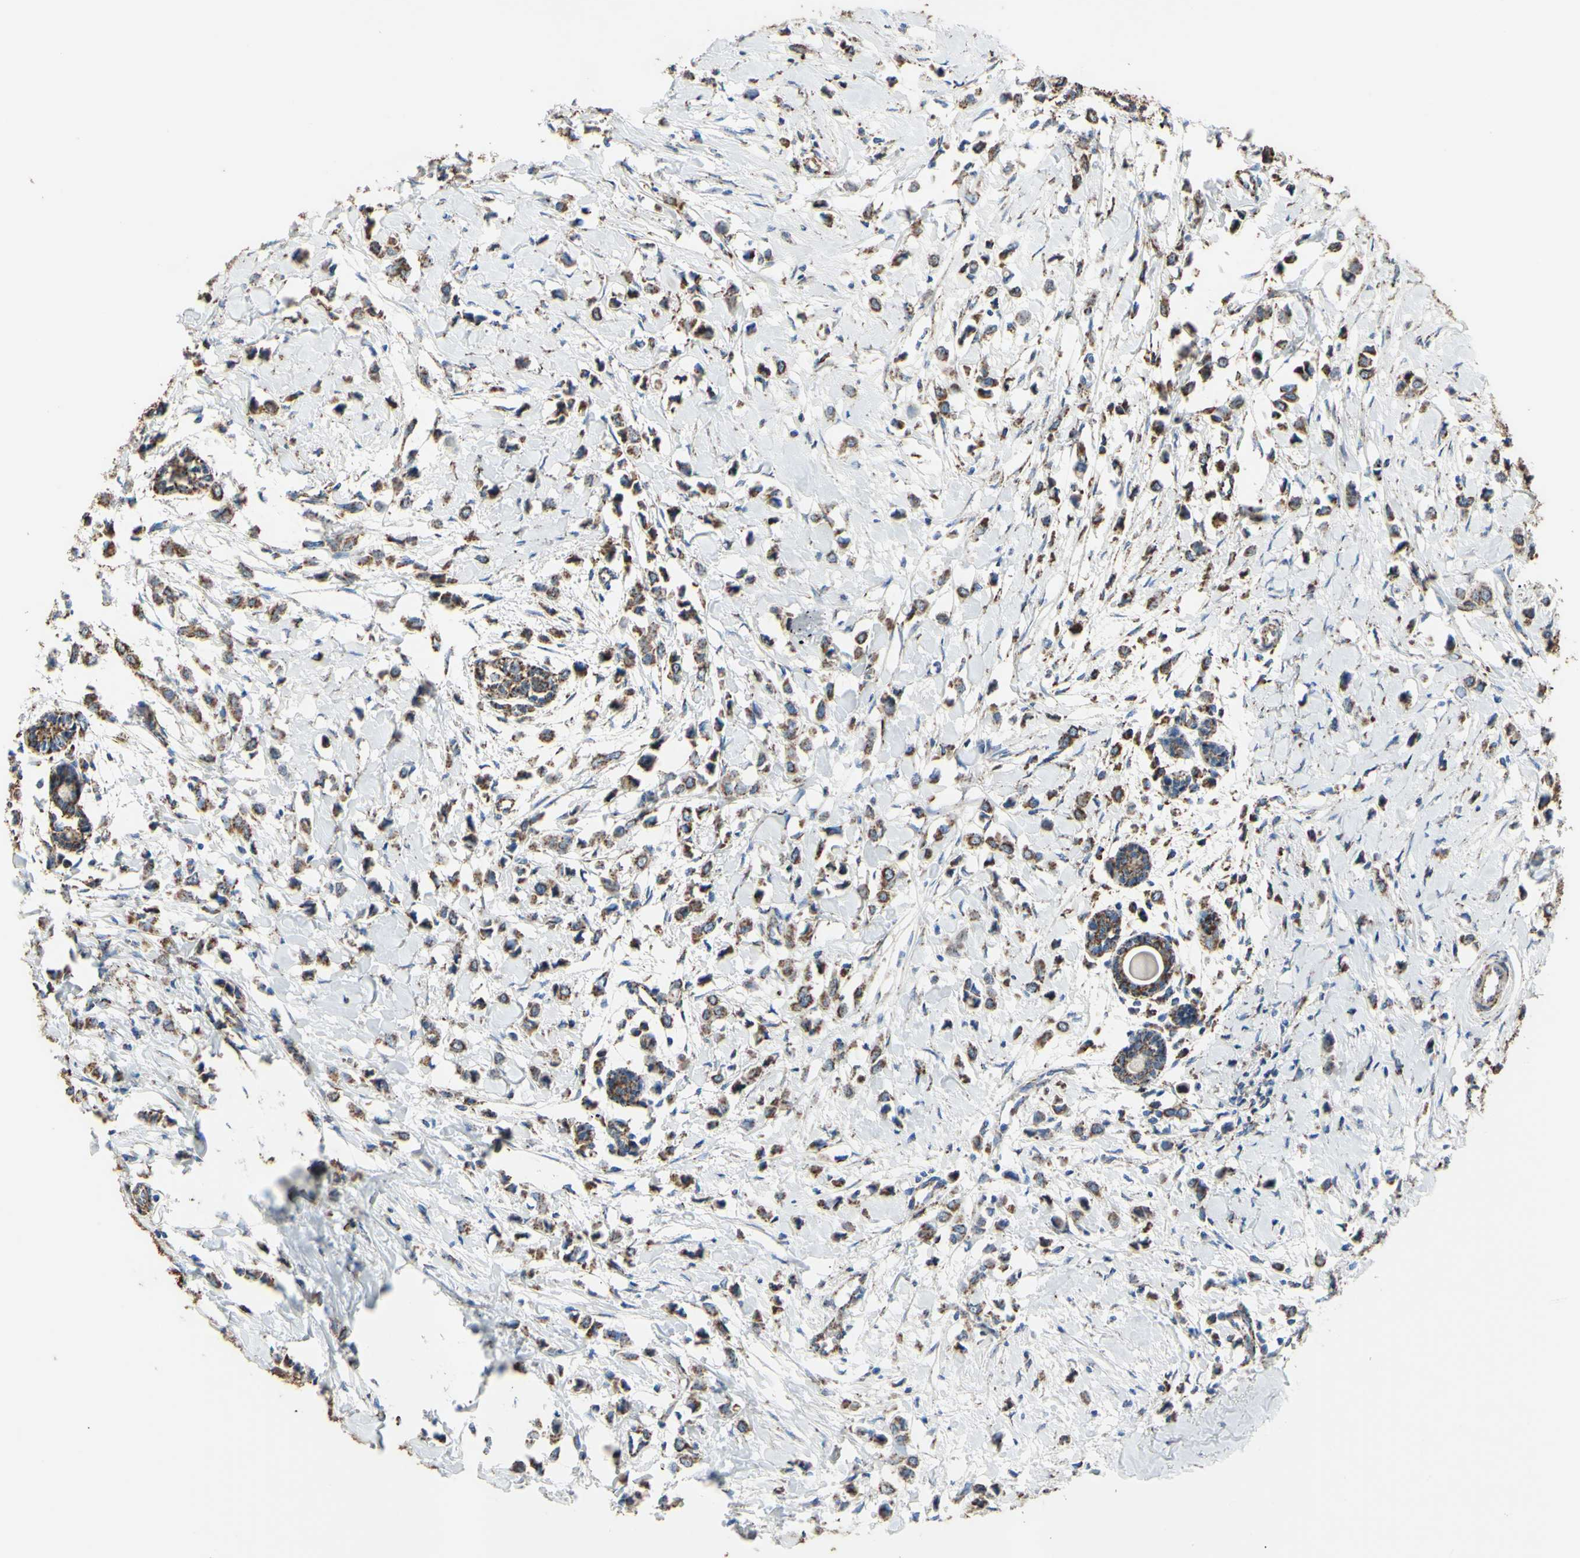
{"staining": {"intensity": "moderate", "quantity": ">75%", "location": "cytoplasmic/membranous"}, "tissue": "breast cancer", "cell_type": "Tumor cells", "image_type": "cancer", "snomed": [{"axis": "morphology", "description": "Lobular carcinoma"}, {"axis": "topography", "description": "Breast"}], "caption": "Protein analysis of breast cancer tissue reveals moderate cytoplasmic/membranous positivity in about >75% of tumor cells.", "gene": "CMKLR2", "patient": {"sex": "female", "age": 51}}